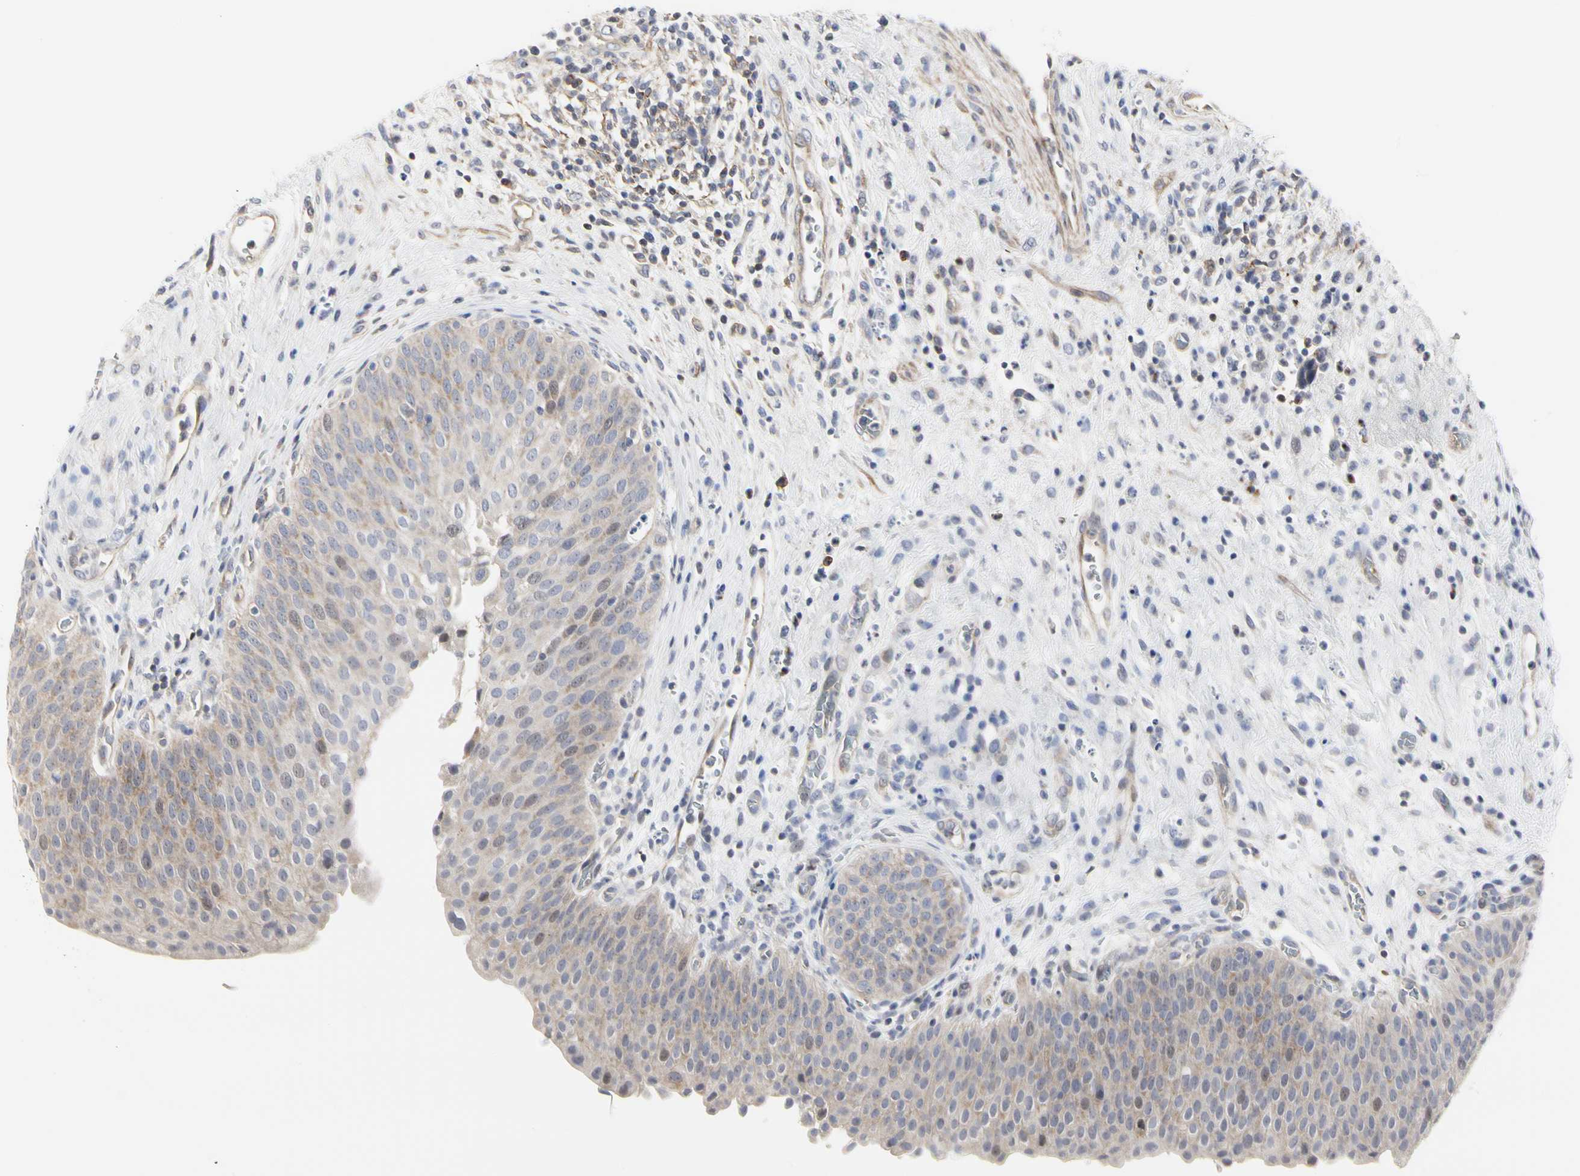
{"staining": {"intensity": "weak", "quantity": ">75%", "location": "cytoplasmic/membranous"}, "tissue": "urinary bladder", "cell_type": "Urothelial cells", "image_type": "normal", "snomed": [{"axis": "morphology", "description": "Normal tissue, NOS"}, {"axis": "morphology", "description": "Dysplasia, NOS"}, {"axis": "topography", "description": "Urinary bladder"}], "caption": "Protein analysis of normal urinary bladder displays weak cytoplasmic/membranous expression in approximately >75% of urothelial cells.", "gene": "SHANK2", "patient": {"sex": "male", "age": 35}}